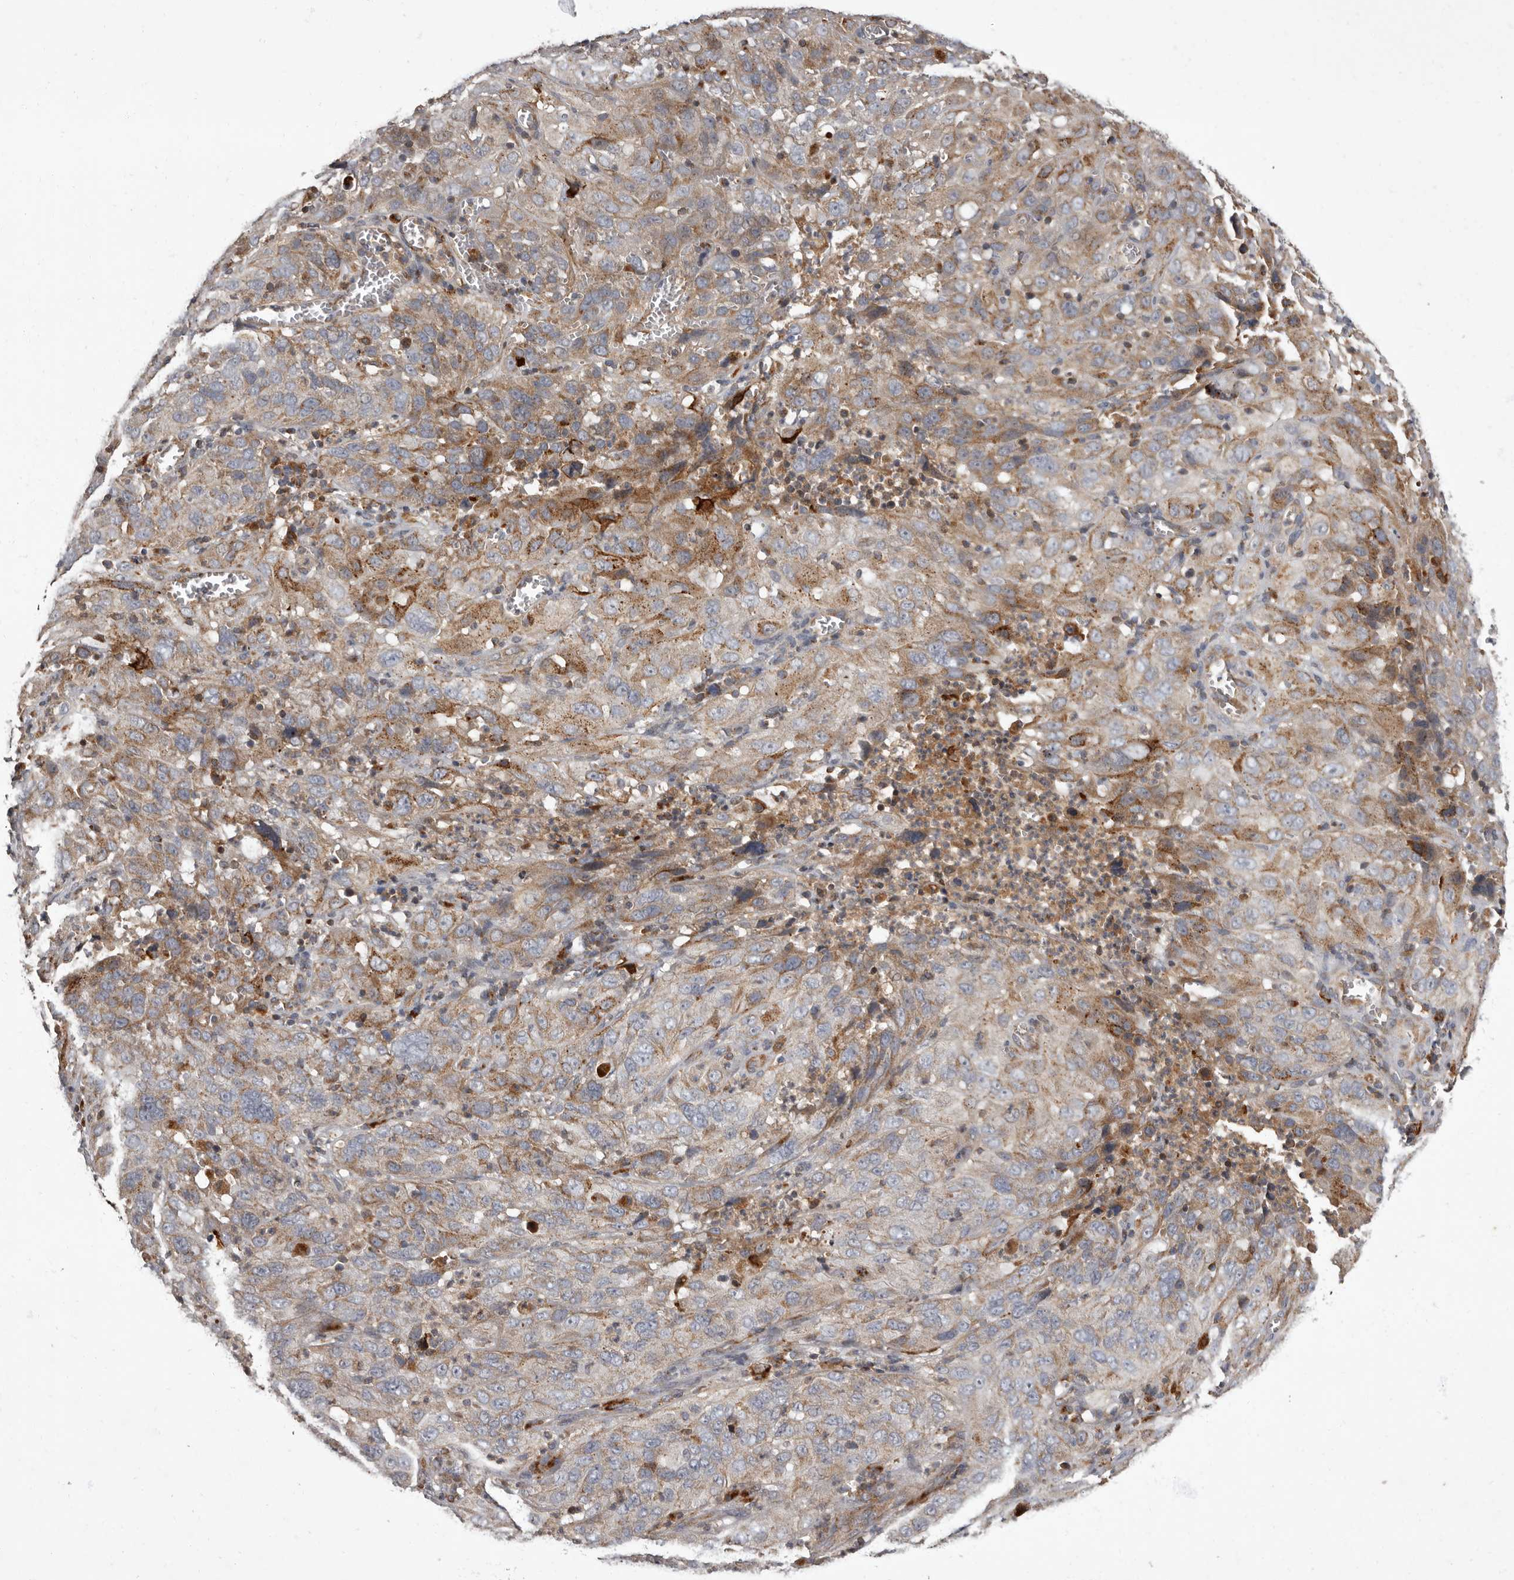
{"staining": {"intensity": "moderate", "quantity": "25%-75%", "location": "cytoplasmic/membranous"}, "tissue": "cervical cancer", "cell_type": "Tumor cells", "image_type": "cancer", "snomed": [{"axis": "morphology", "description": "Squamous cell carcinoma, NOS"}, {"axis": "topography", "description": "Cervix"}], "caption": "Immunohistochemistry of cervical cancer (squamous cell carcinoma) demonstrates medium levels of moderate cytoplasmic/membranous staining in approximately 25%-75% of tumor cells.", "gene": "ADCY2", "patient": {"sex": "female", "age": 32}}